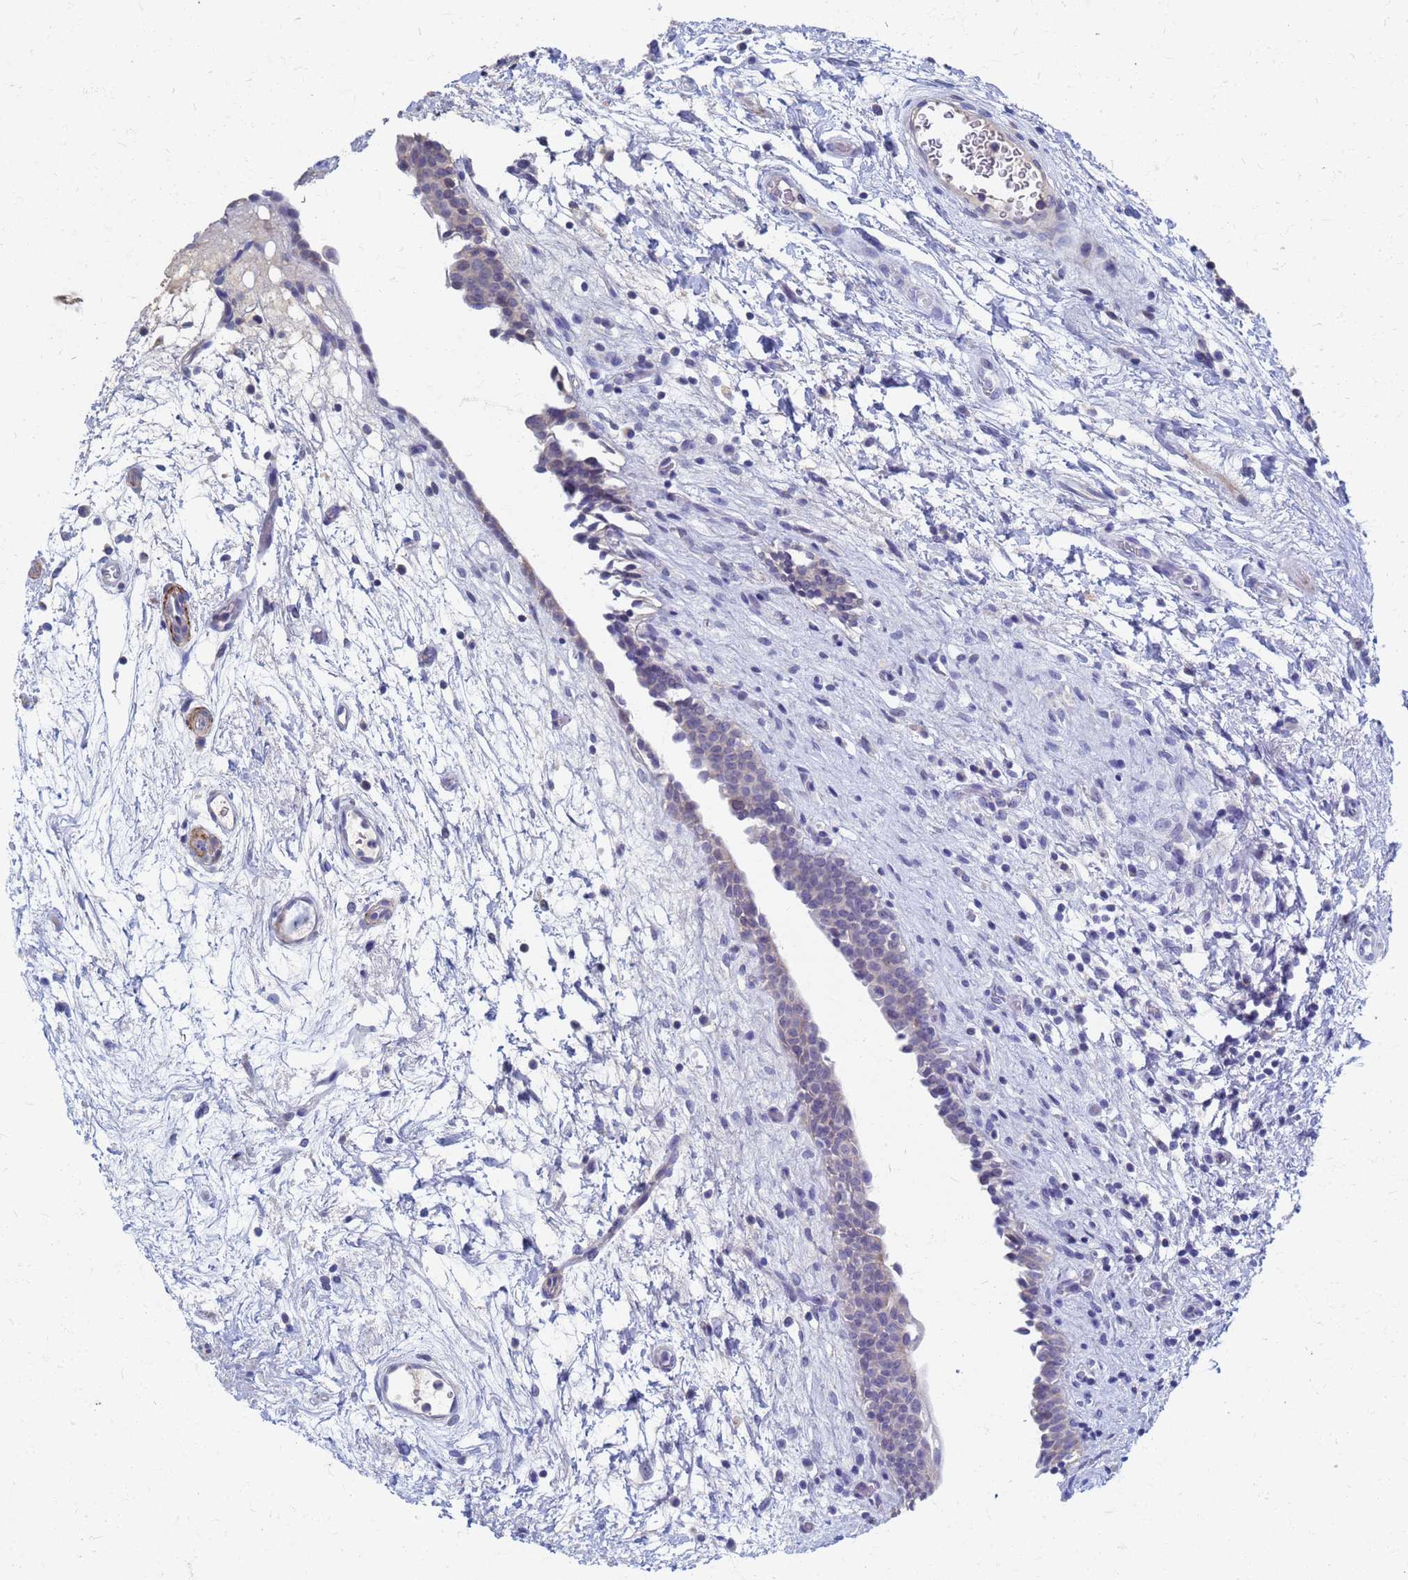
{"staining": {"intensity": "negative", "quantity": "none", "location": "none"}, "tissue": "urinary bladder", "cell_type": "Urothelial cells", "image_type": "normal", "snomed": [{"axis": "morphology", "description": "Normal tissue, NOS"}, {"axis": "topography", "description": "Urinary bladder"}], "caption": "High magnification brightfield microscopy of benign urinary bladder stained with DAB (brown) and counterstained with hematoxylin (blue): urothelial cells show no significant expression. (DAB immunohistochemistry (IHC), high magnification).", "gene": "ATPAF1", "patient": {"sex": "male", "age": 83}}